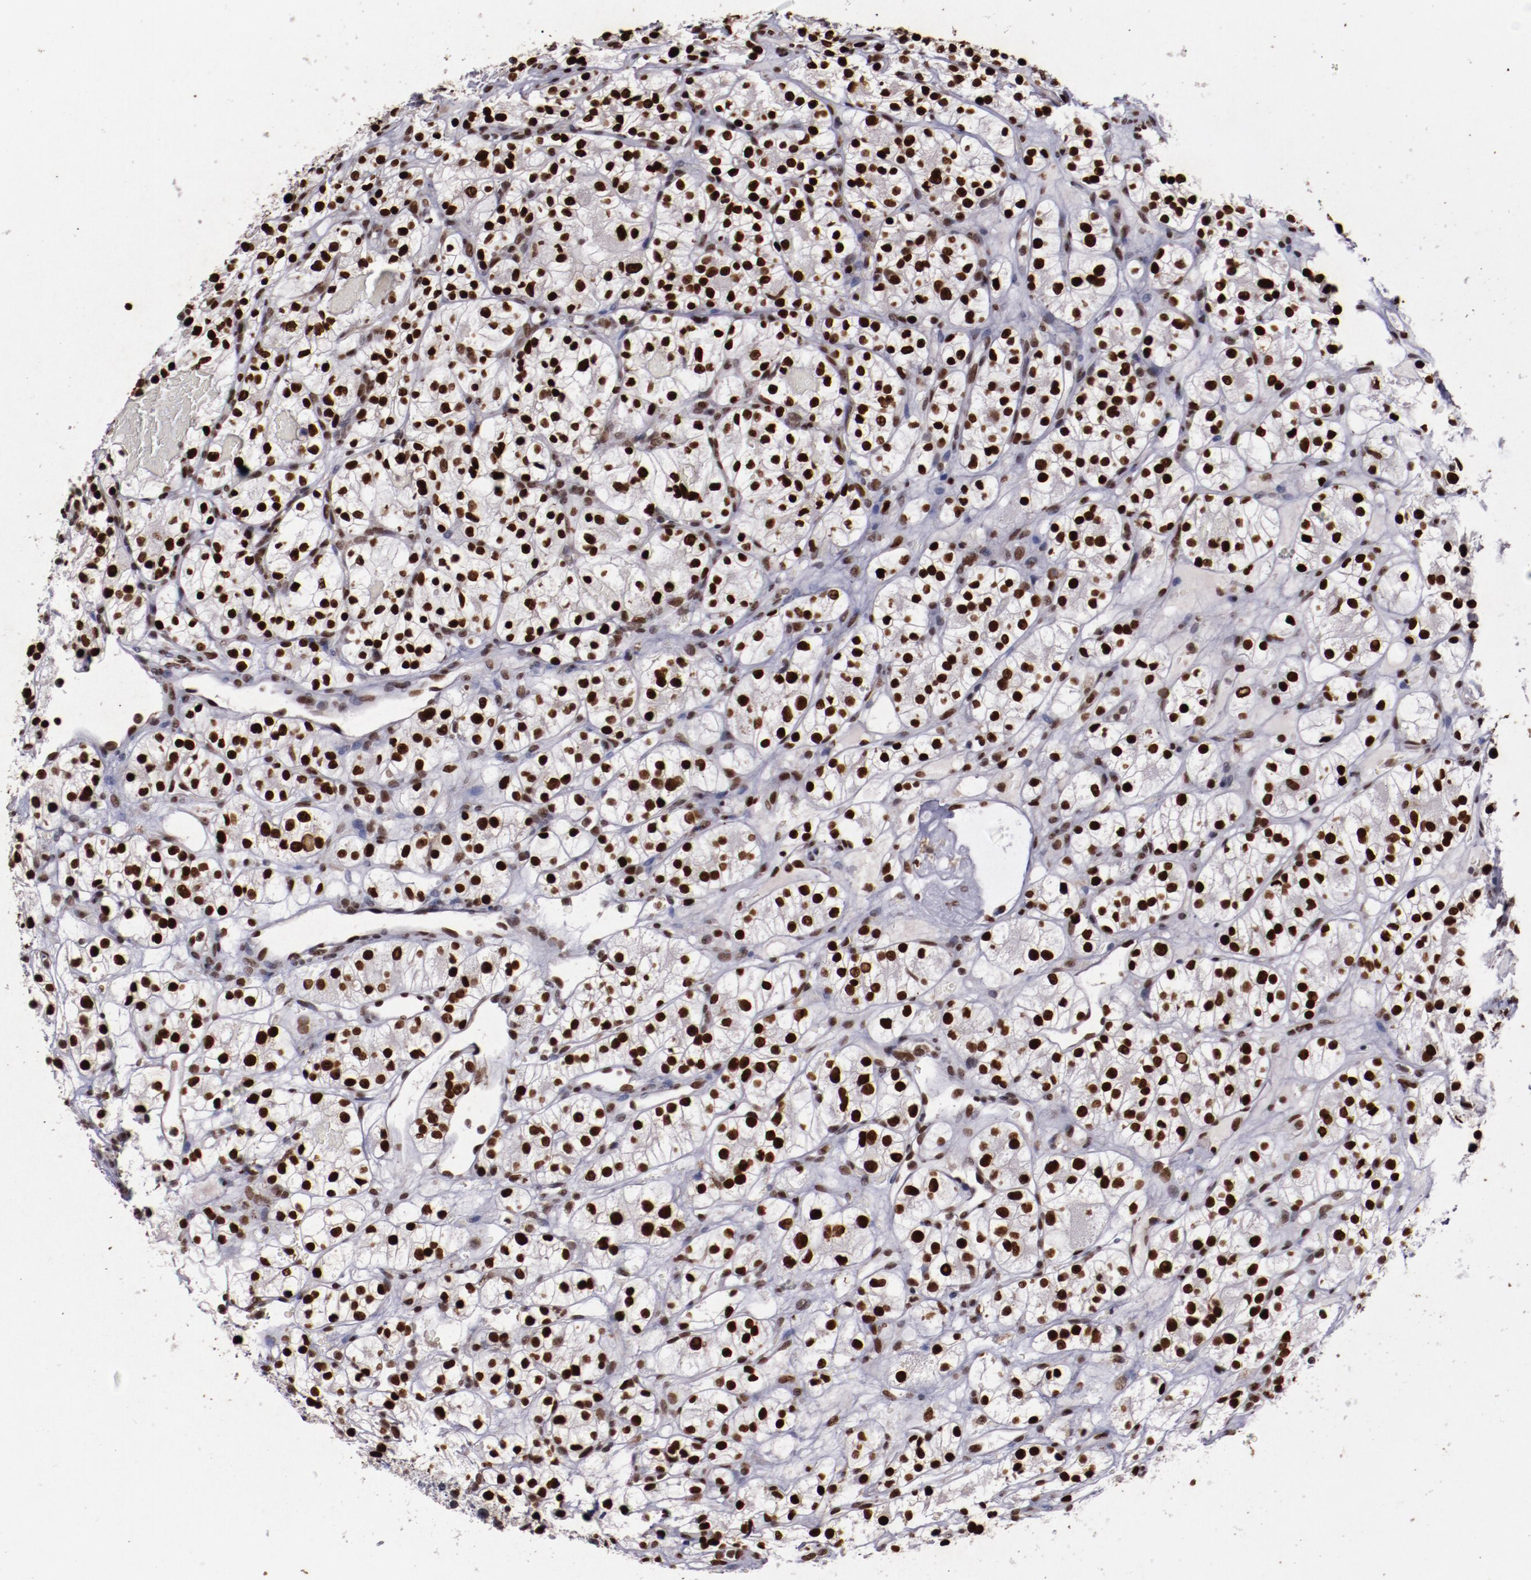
{"staining": {"intensity": "strong", "quantity": ">75%", "location": "nuclear"}, "tissue": "renal cancer", "cell_type": "Tumor cells", "image_type": "cancer", "snomed": [{"axis": "morphology", "description": "Adenocarcinoma, NOS"}, {"axis": "topography", "description": "Kidney"}], "caption": "Protein staining demonstrates strong nuclear expression in about >75% of tumor cells in adenocarcinoma (renal).", "gene": "APEX1", "patient": {"sex": "female", "age": 60}}